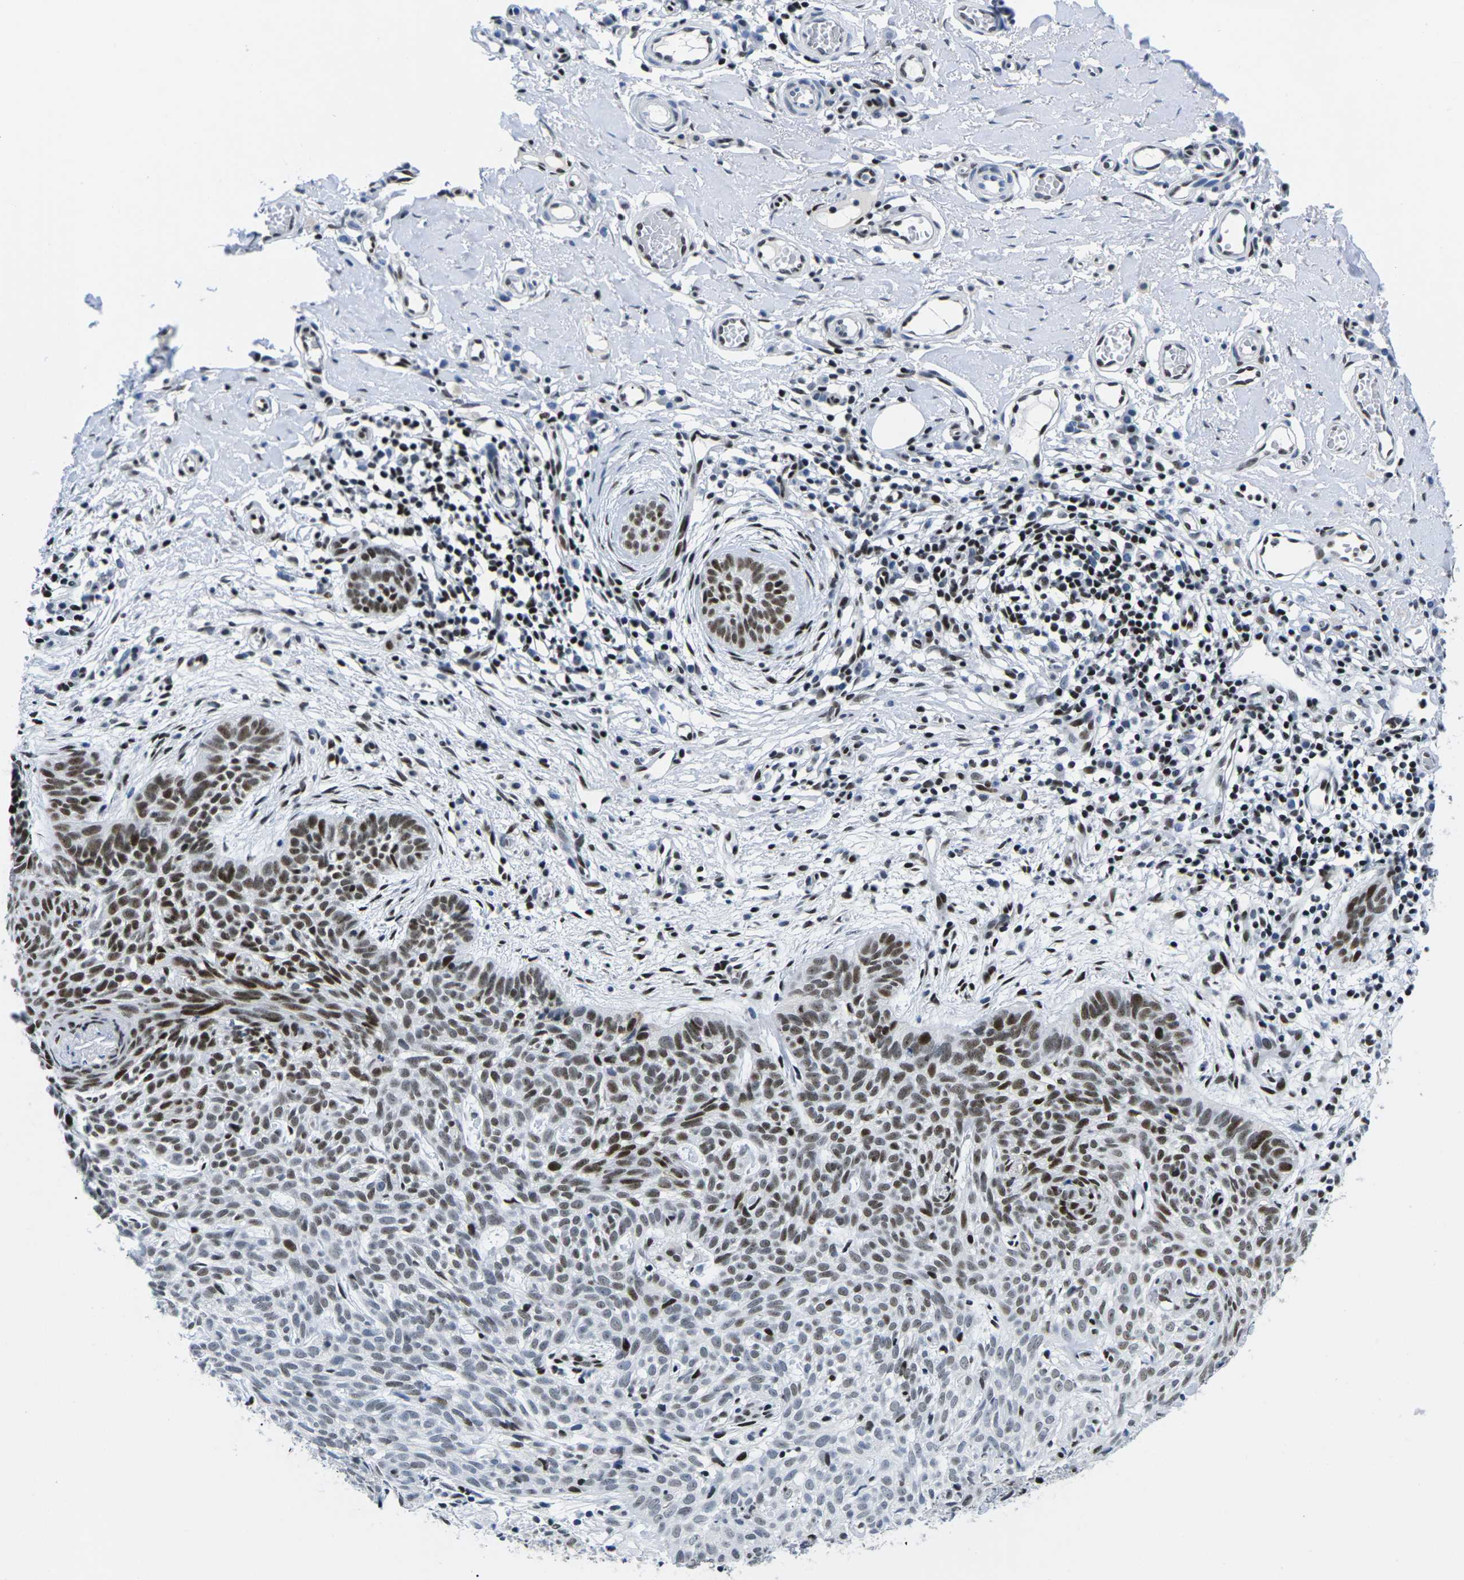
{"staining": {"intensity": "moderate", "quantity": ">75%", "location": "nuclear"}, "tissue": "skin cancer", "cell_type": "Tumor cells", "image_type": "cancer", "snomed": [{"axis": "morphology", "description": "Basal cell carcinoma"}, {"axis": "topography", "description": "Skin"}], "caption": "Tumor cells demonstrate medium levels of moderate nuclear positivity in approximately >75% of cells in human skin cancer (basal cell carcinoma).", "gene": "ATF1", "patient": {"sex": "female", "age": 59}}